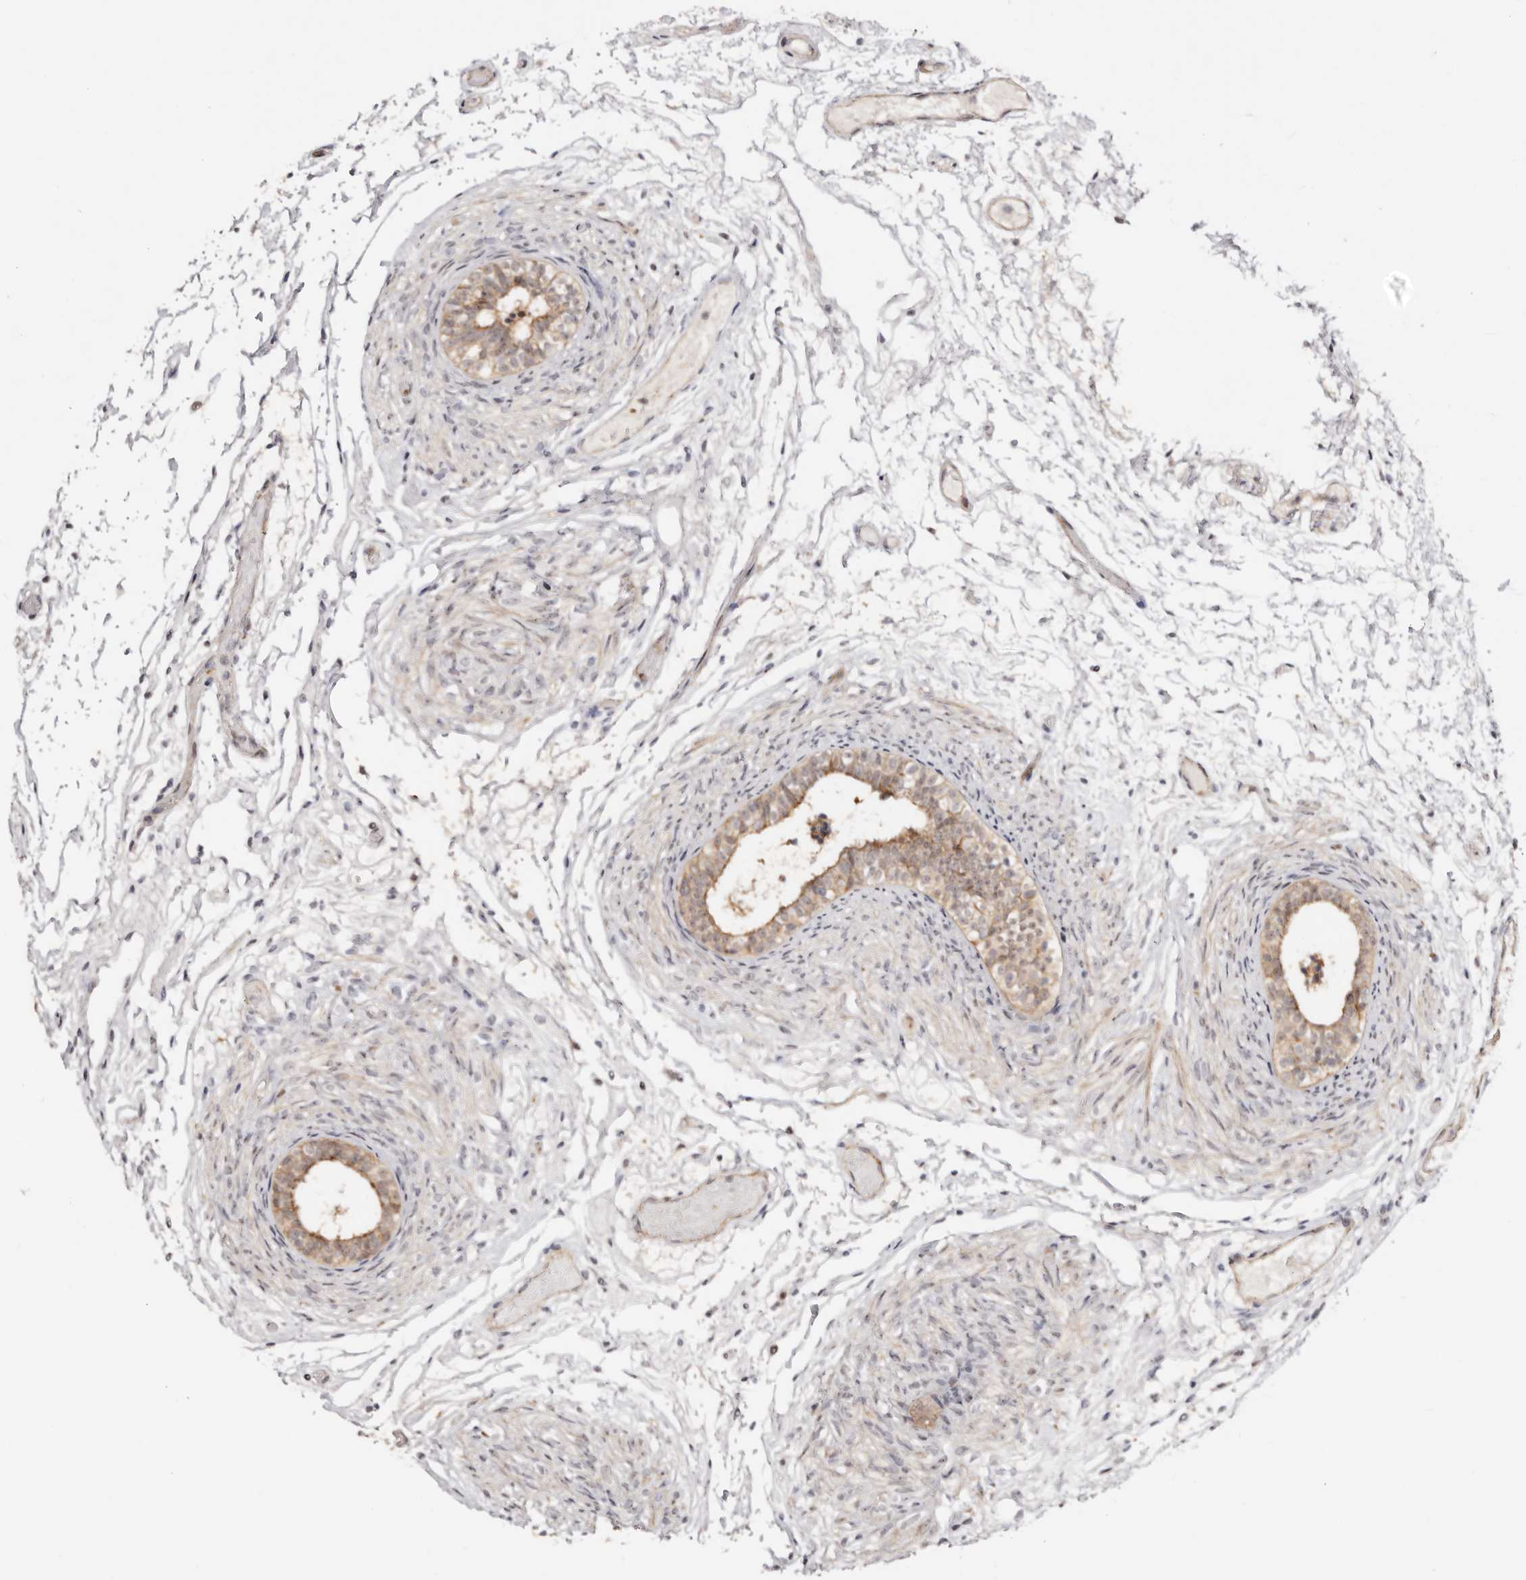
{"staining": {"intensity": "strong", "quantity": "25%-75%", "location": "cytoplasmic/membranous,nuclear"}, "tissue": "epididymis", "cell_type": "Glandular cells", "image_type": "normal", "snomed": [{"axis": "morphology", "description": "Normal tissue, NOS"}, {"axis": "topography", "description": "Epididymis"}], "caption": "High-power microscopy captured an immunohistochemistry (IHC) photomicrograph of unremarkable epididymis, revealing strong cytoplasmic/membranous,nuclear expression in approximately 25%-75% of glandular cells.", "gene": "ODF2L", "patient": {"sex": "male", "age": 5}}